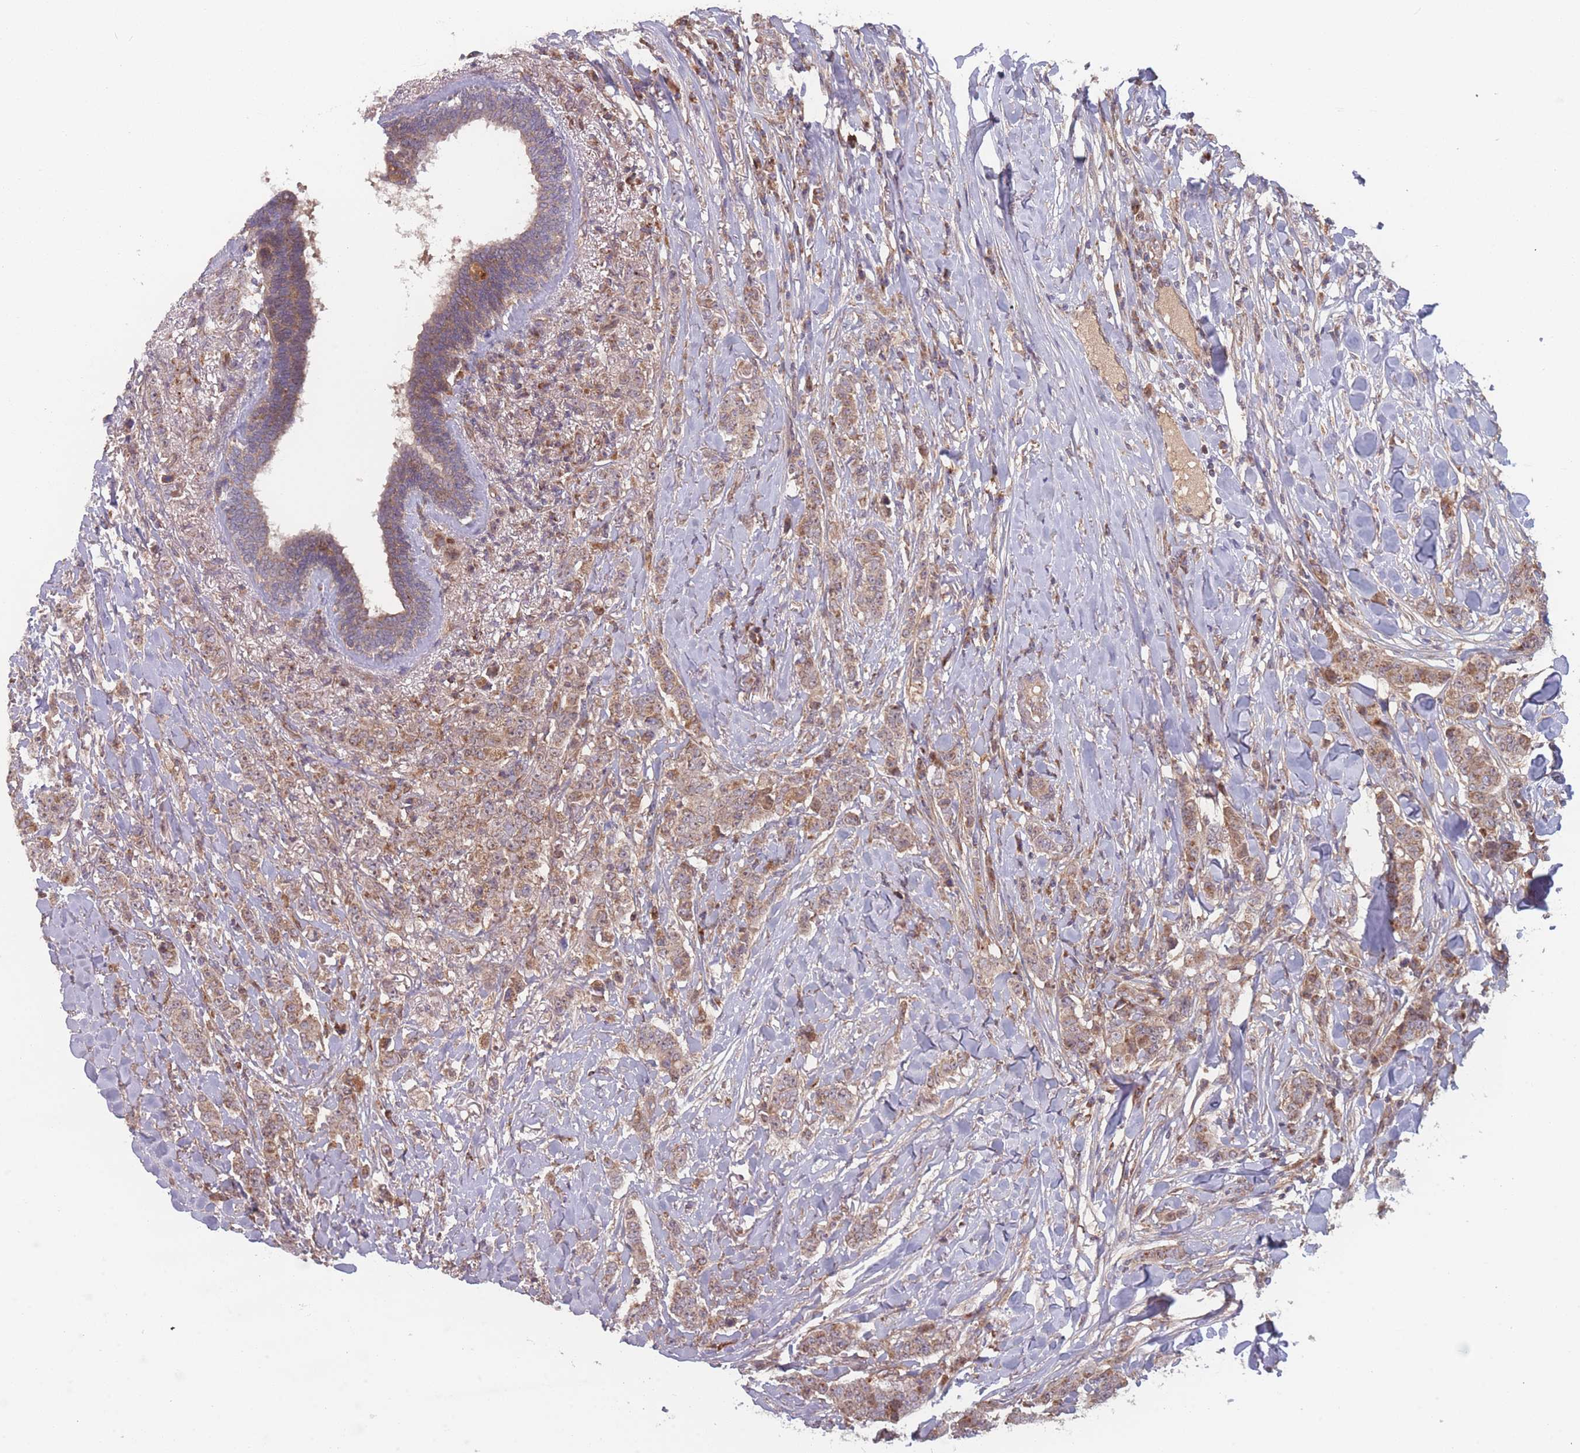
{"staining": {"intensity": "moderate", "quantity": ">75%", "location": "cytoplasmic/membranous"}, "tissue": "breast cancer", "cell_type": "Tumor cells", "image_type": "cancer", "snomed": [{"axis": "morphology", "description": "Duct carcinoma"}, {"axis": "topography", "description": "Breast"}], "caption": "DAB immunohistochemical staining of breast cancer (invasive ductal carcinoma) demonstrates moderate cytoplasmic/membranous protein positivity in about >75% of tumor cells. (Brightfield microscopy of DAB IHC at high magnification).", "gene": "ATP5MG", "patient": {"sex": "female", "age": 40}}